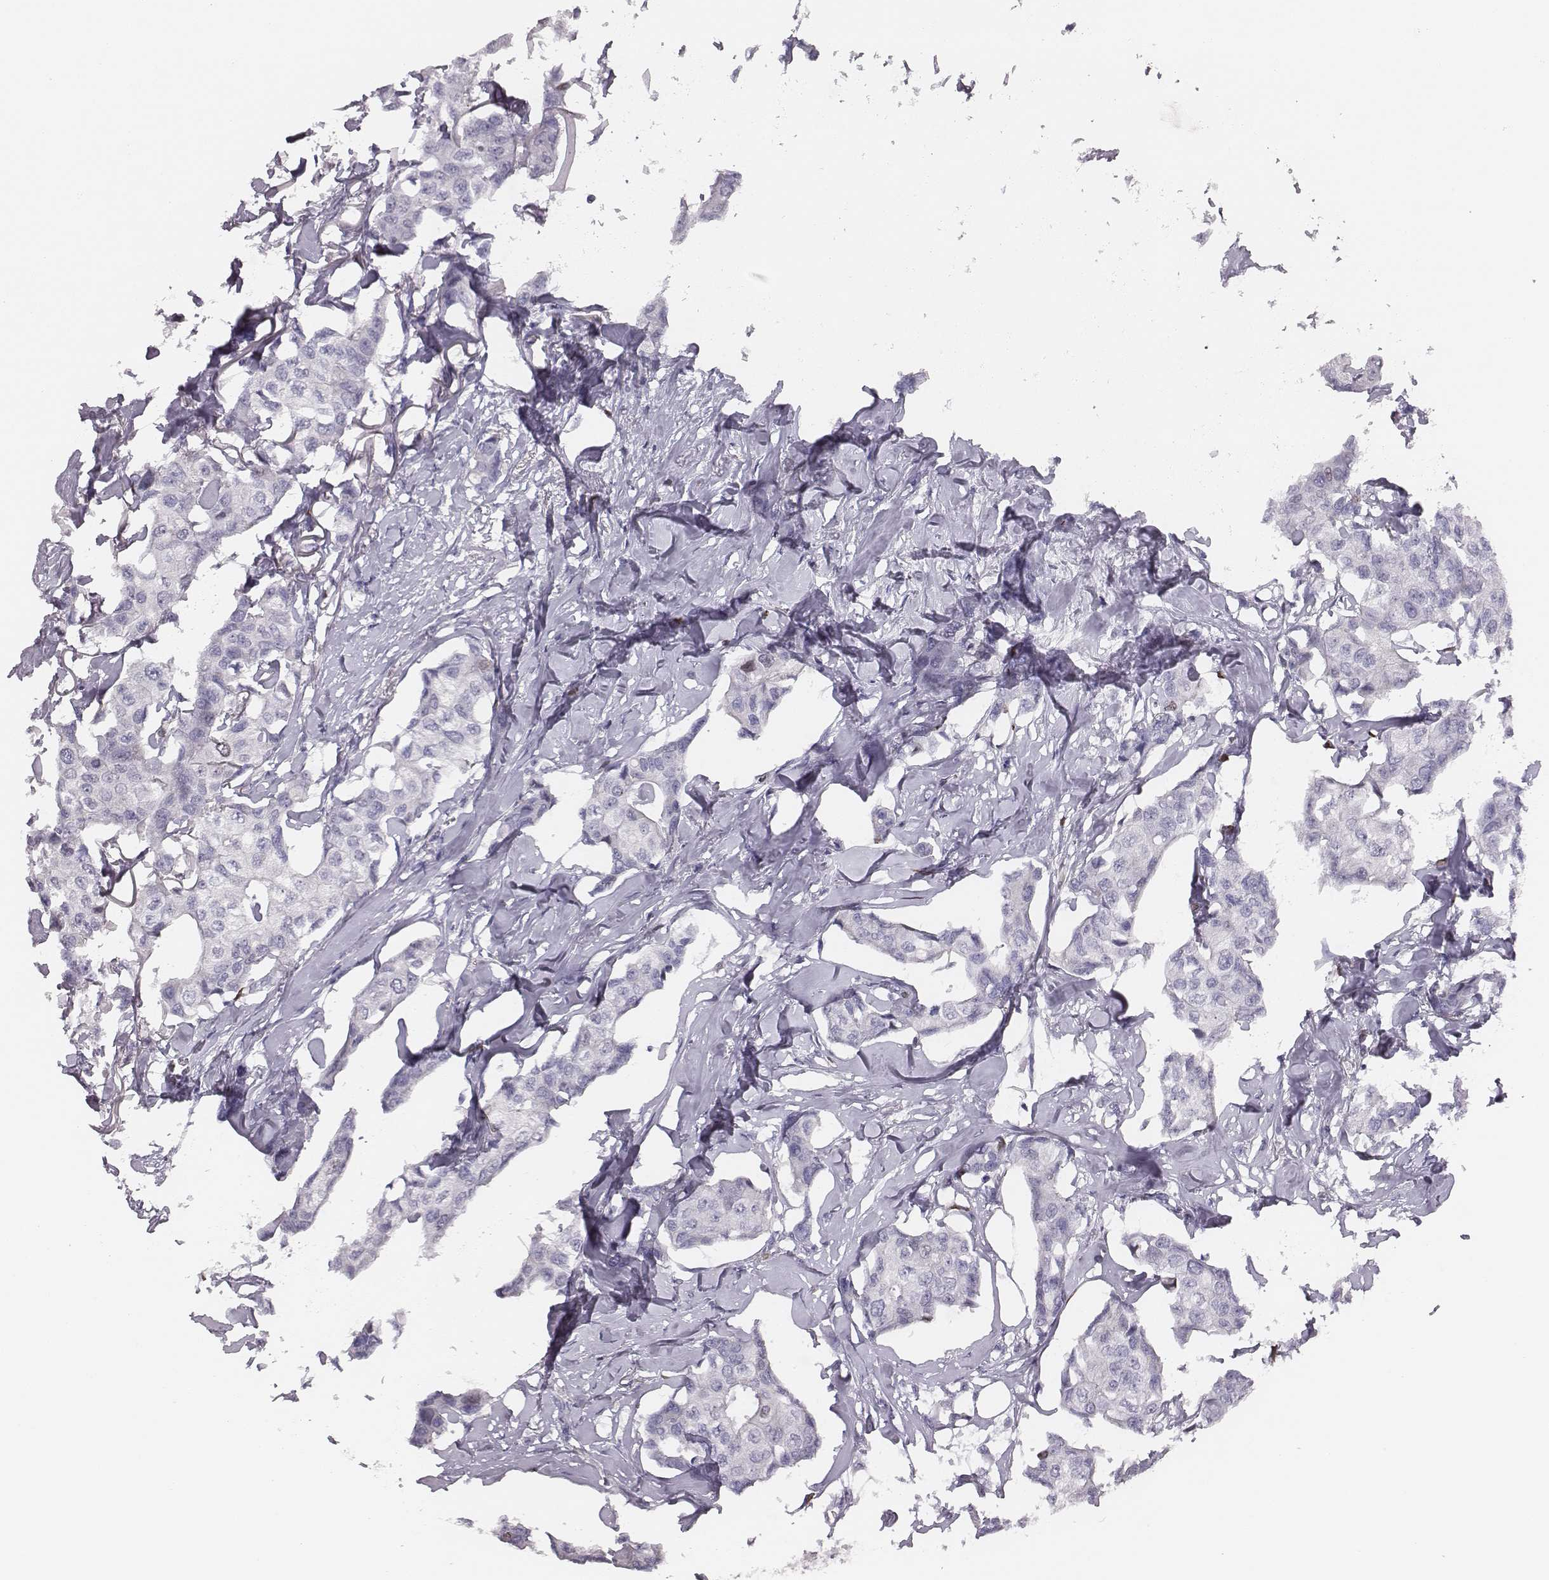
{"staining": {"intensity": "negative", "quantity": "none", "location": "none"}, "tissue": "breast cancer", "cell_type": "Tumor cells", "image_type": "cancer", "snomed": [{"axis": "morphology", "description": "Duct carcinoma"}, {"axis": "topography", "description": "Breast"}], "caption": "Immunohistochemical staining of intraductal carcinoma (breast) shows no significant expression in tumor cells.", "gene": "ADGRF4", "patient": {"sex": "female", "age": 80}}